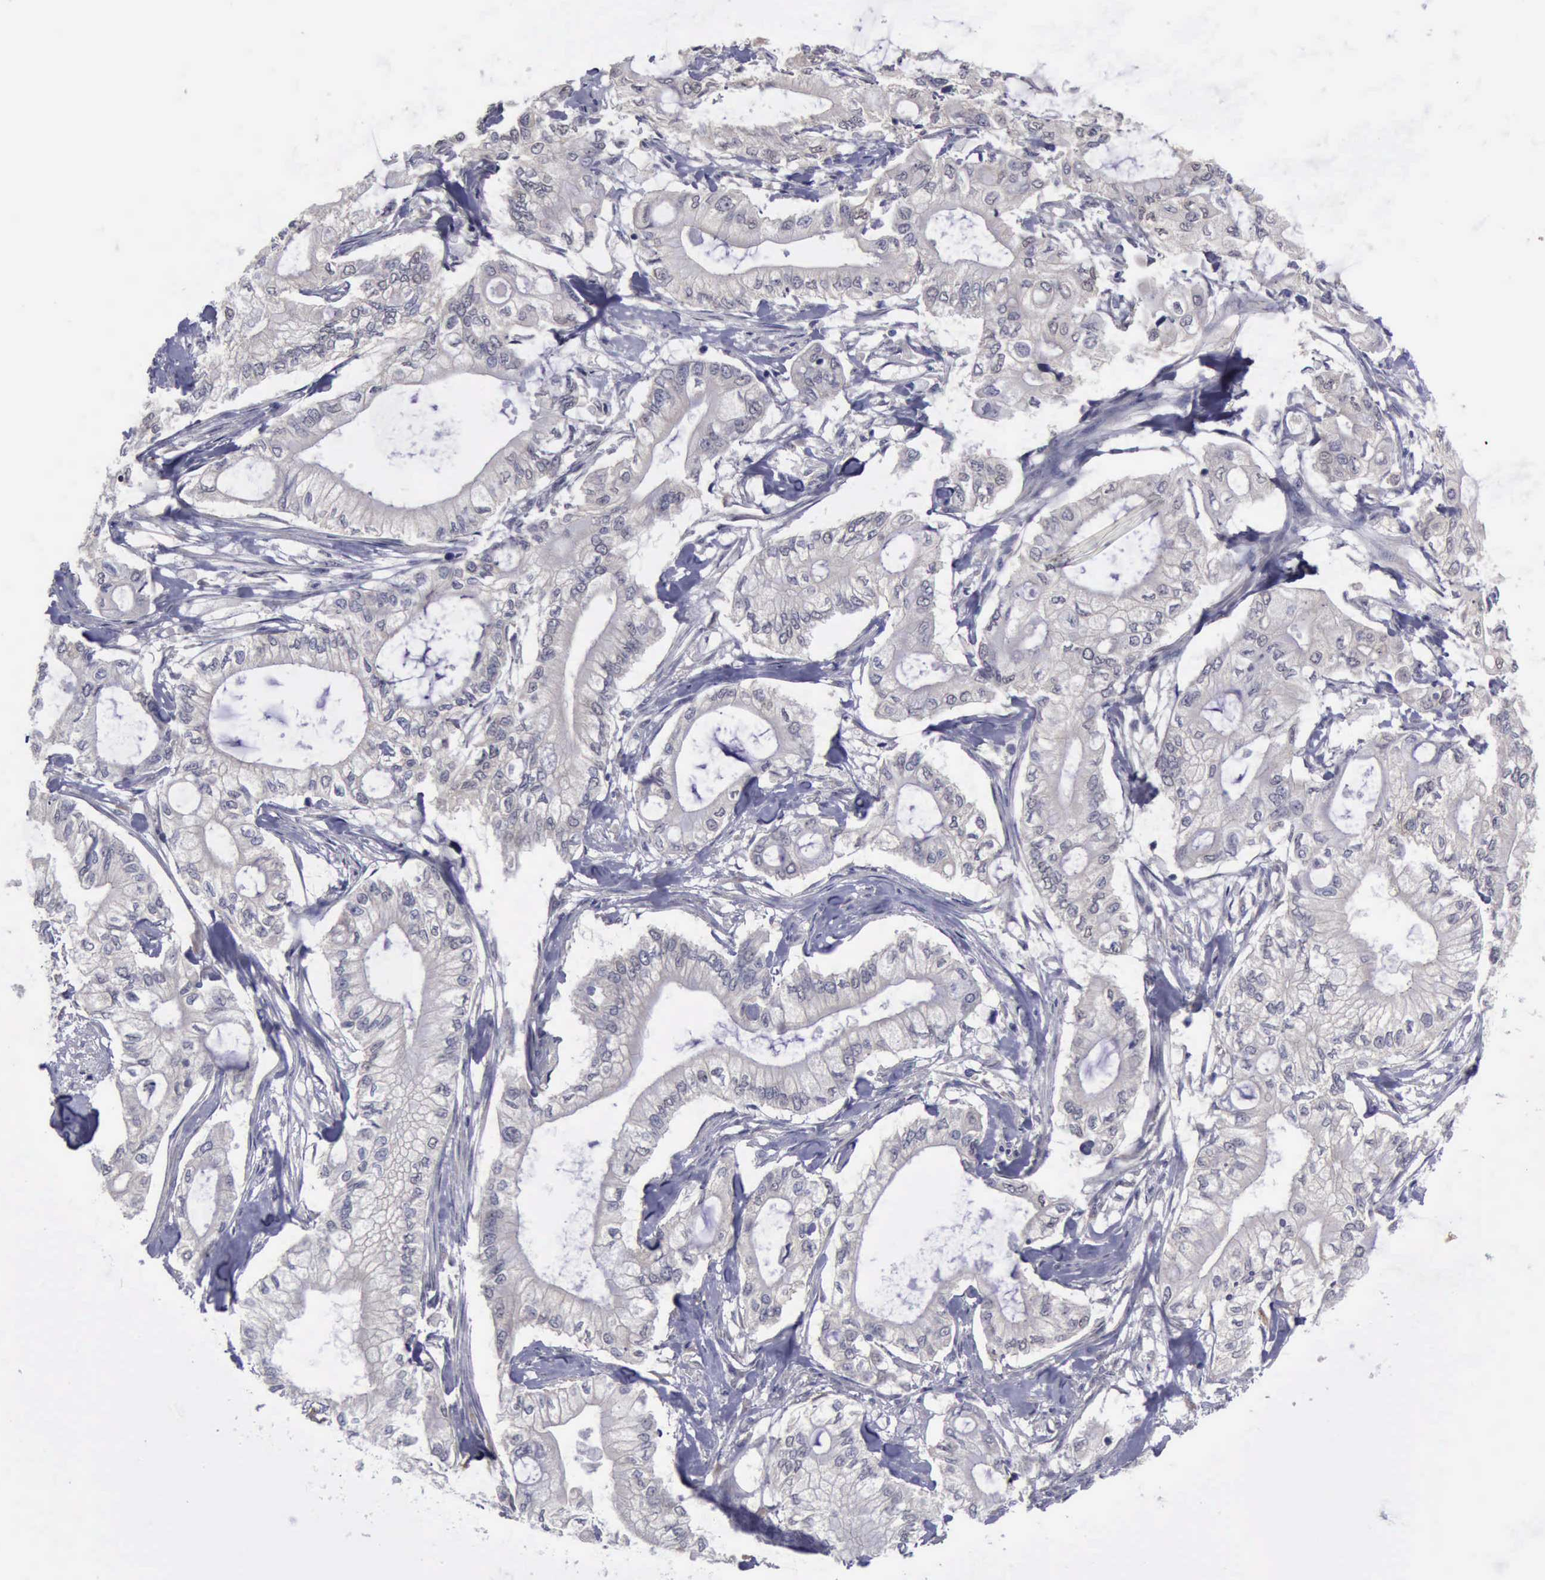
{"staining": {"intensity": "negative", "quantity": "none", "location": "none"}, "tissue": "pancreatic cancer", "cell_type": "Tumor cells", "image_type": "cancer", "snomed": [{"axis": "morphology", "description": "Adenocarcinoma, NOS"}, {"axis": "topography", "description": "Pancreas"}], "caption": "The IHC photomicrograph has no significant expression in tumor cells of pancreatic adenocarcinoma tissue.", "gene": "PHKA1", "patient": {"sex": "male", "age": 79}}